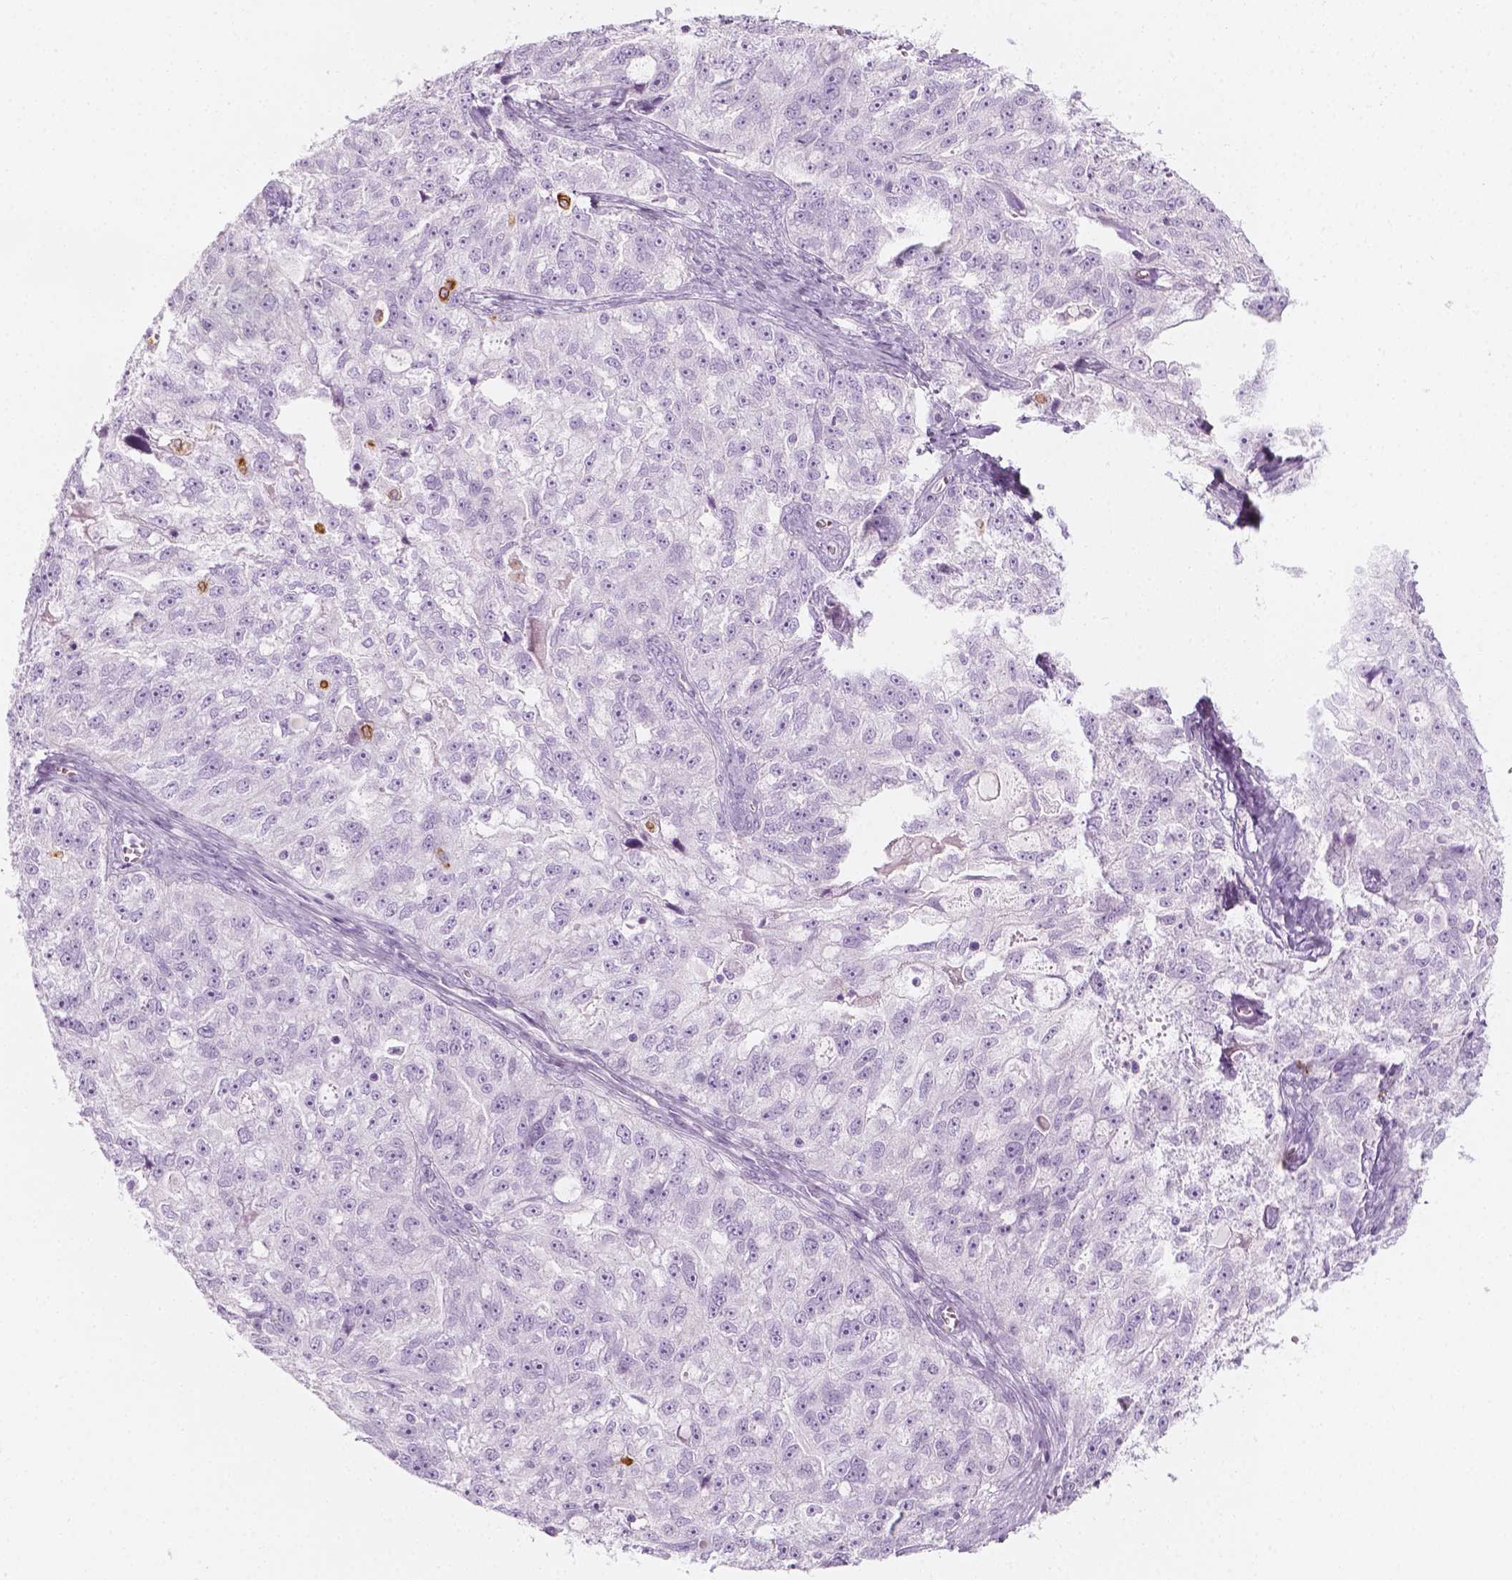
{"staining": {"intensity": "negative", "quantity": "none", "location": "none"}, "tissue": "ovarian cancer", "cell_type": "Tumor cells", "image_type": "cancer", "snomed": [{"axis": "morphology", "description": "Cystadenocarcinoma, serous, NOS"}, {"axis": "topography", "description": "Ovary"}], "caption": "High power microscopy image of an IHC photomicrograph of ovarian cancer (serous cystadenocarcinoma), revealing no significant positivity in tumor cells.", "gene": "CES1", "patient": {"sex": "female", "age": 51}}